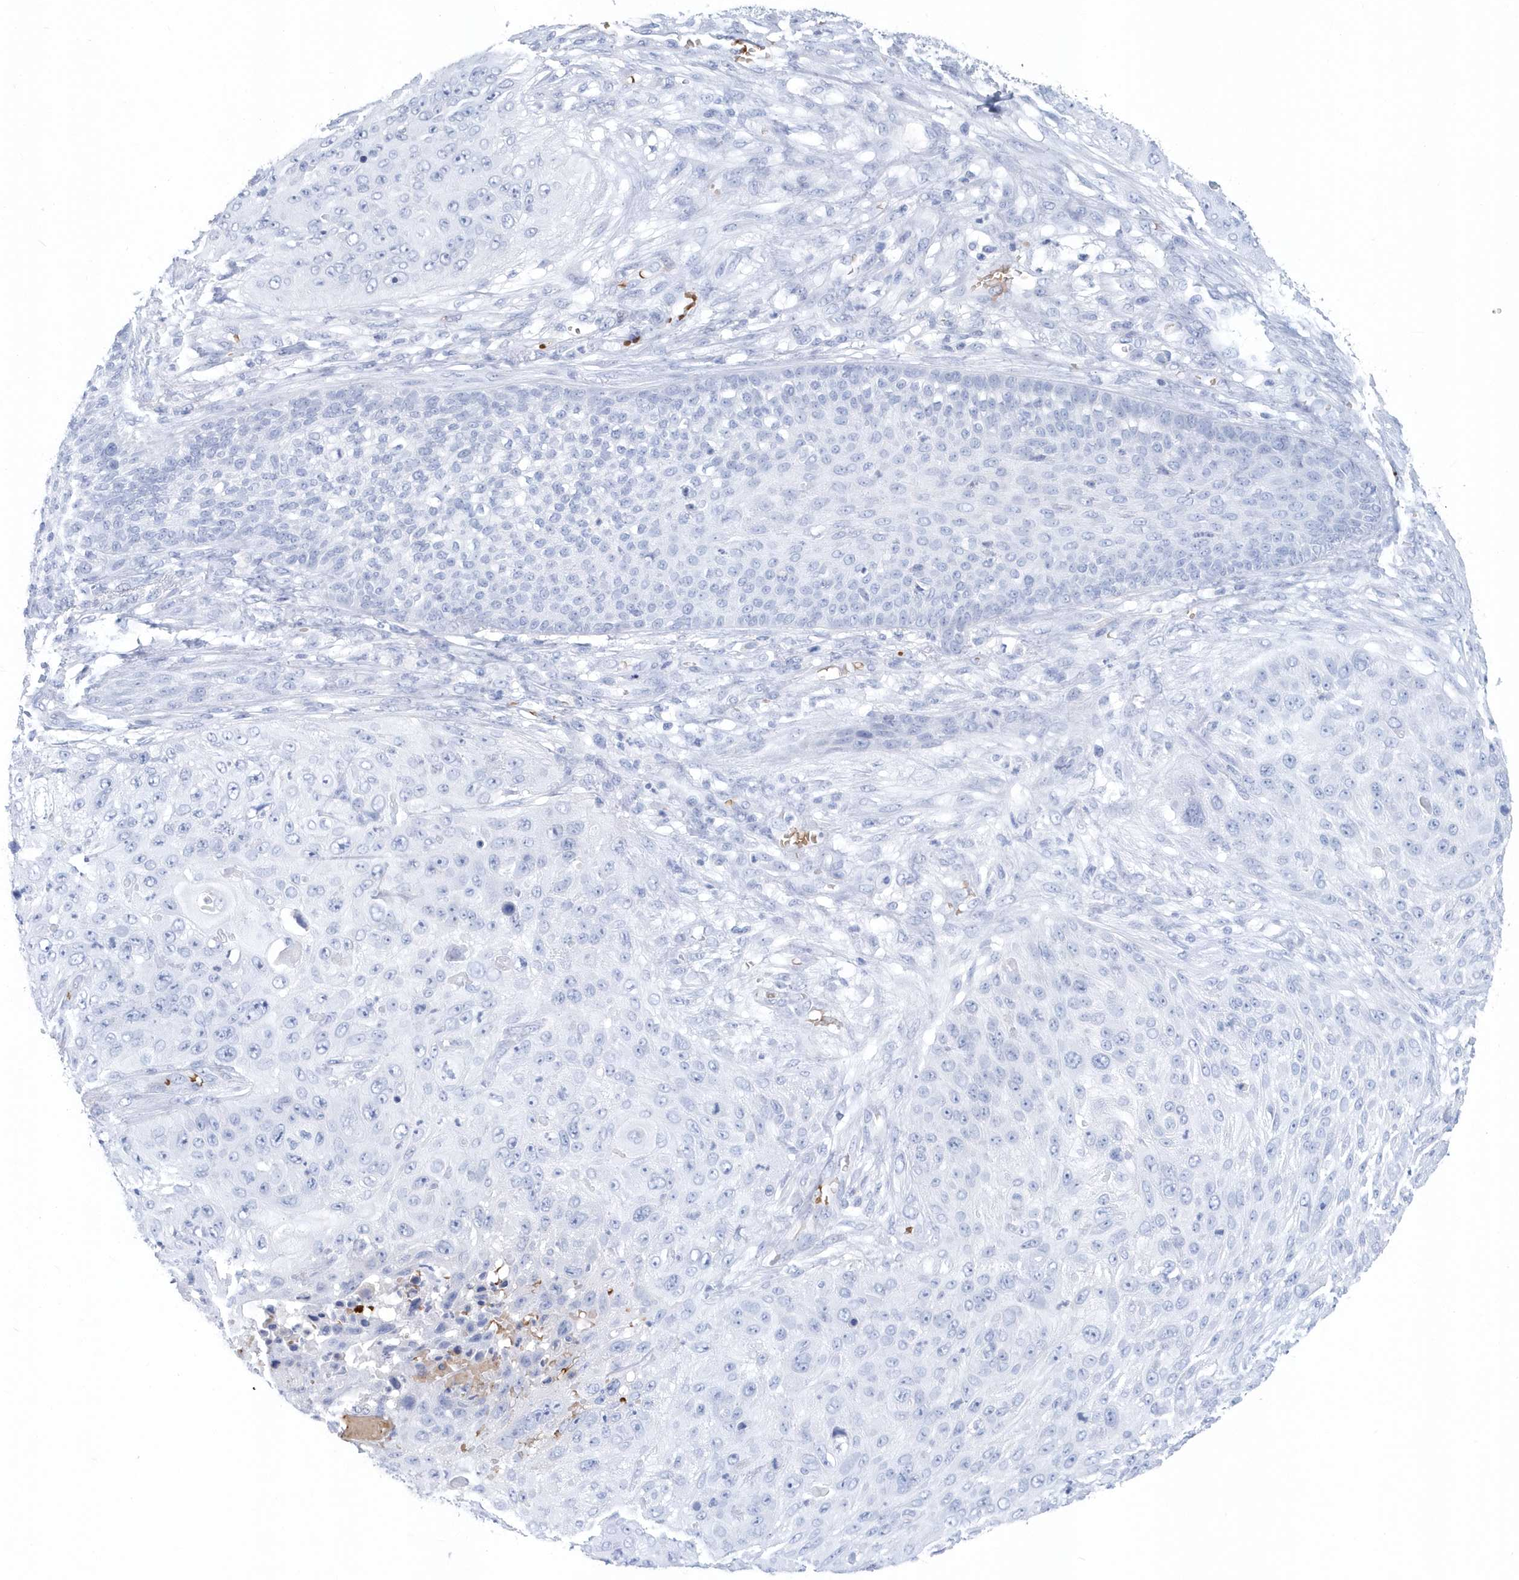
{"staining": {"intensity": "negative", "quantity": "none", "location": "none"}, "tissue": "skin cancer", "cell_type": "Tumor cells", "image_type": "cancer", "snomed": [{"axis": "morphology", "description": "Squamous cell carcinoma, NOS"}, {"axis": "topography", "description": "Skin"}], "caption": "DAB immunohistochemical staining of human skin cancer (squamous cell carcinoma) reveals no significant positivity in tumor cells.", "gene": "HBA2", "patient": {"sex": "female", "age": 80}}